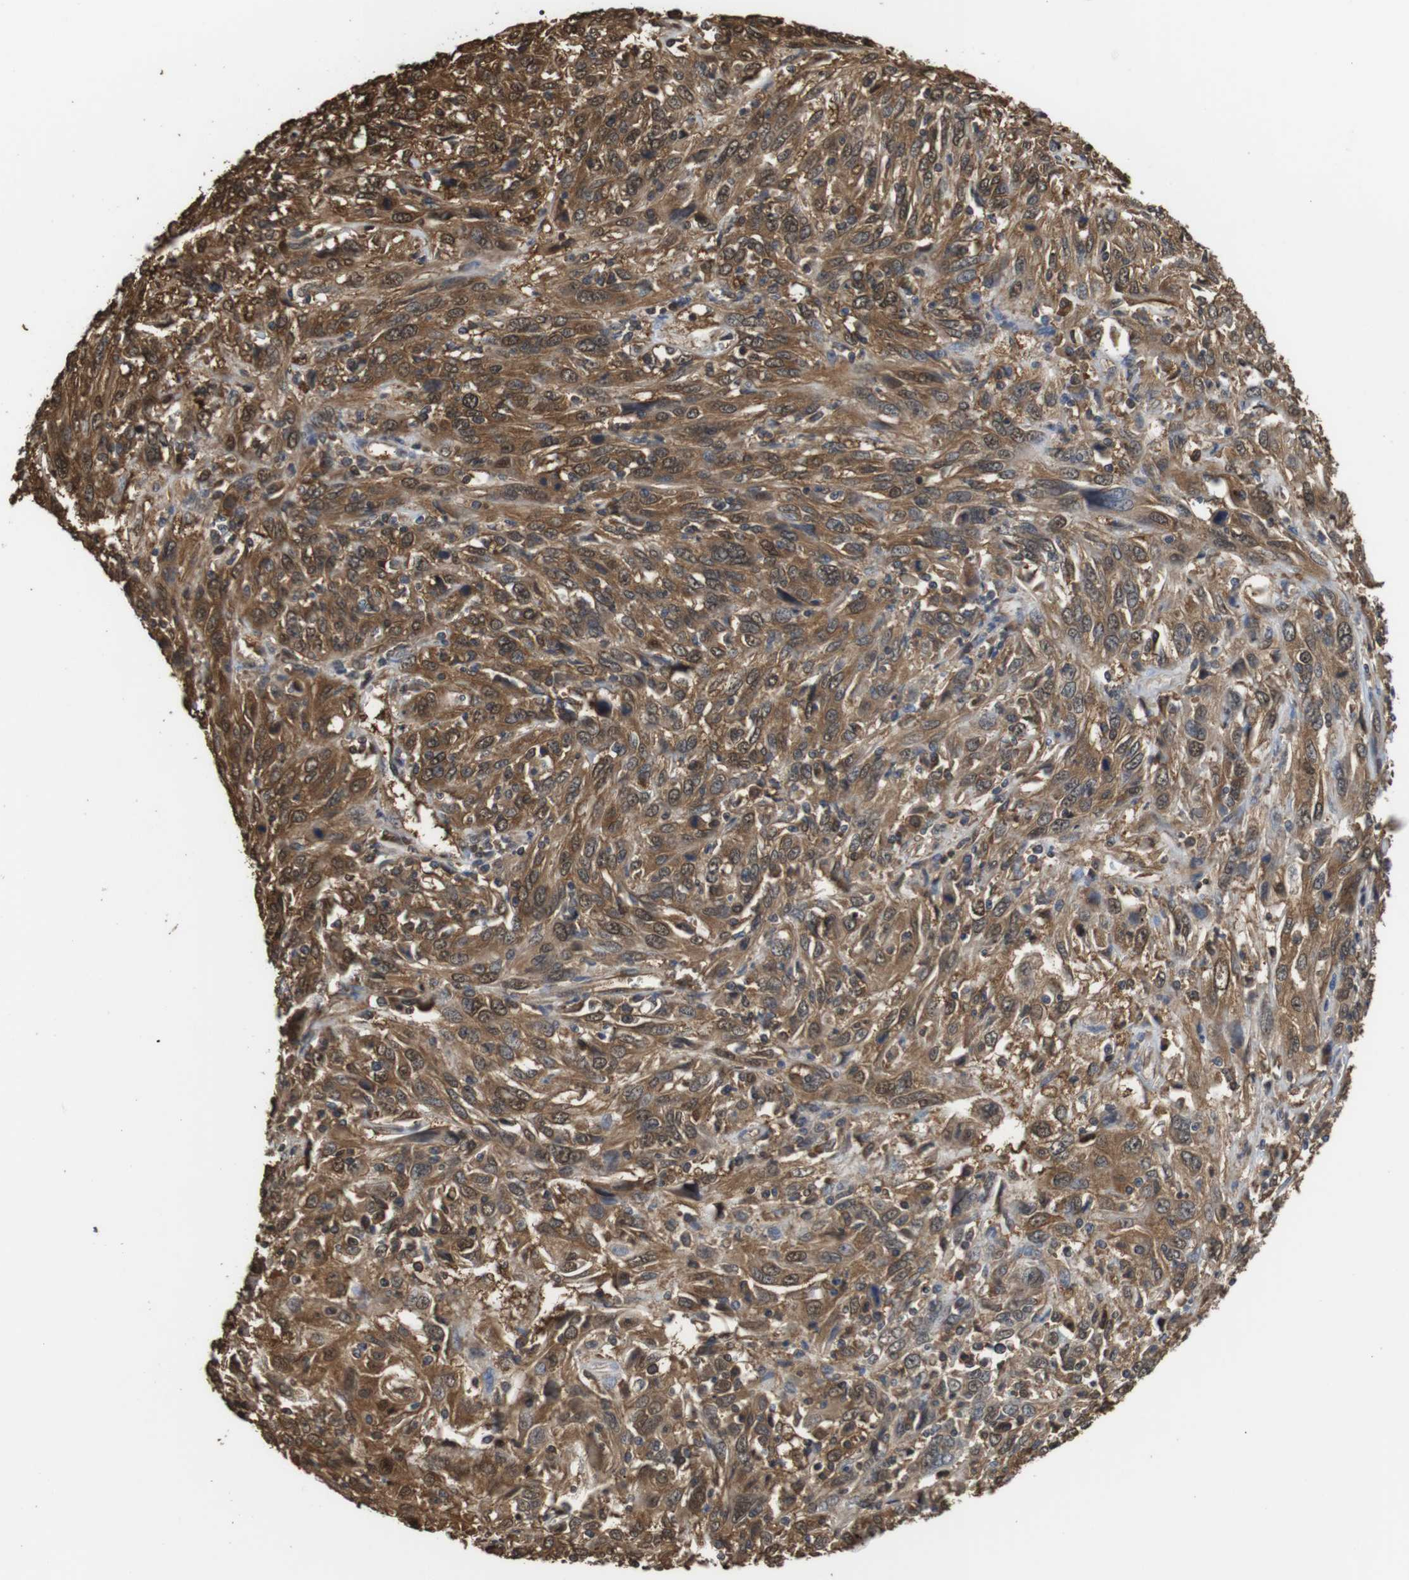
{"staining": {"intensity": "moderate", "quantity": ">75%", "location": "cytoplasmic/membranous,nuclear"}, "tissue": "cervical cancer", "cell_type": "Tumor cells", "image_type": "cancer", "snomed": [{"axis": "morphology", "description": "Squamous cell carcinoma, NOS"}, {"axis": "topography", "description": "Cervix"}], "caption": "Cervical squamous cell carcinoma tissue shows moderate cytoplasmic/membranous and nuclear staining in about >75% of tumor cells, visualized by immunohistochemistry. (DAB (3,3'-diaminobenzidine) IHC with brightfield microscopy, high magnification).", "gene": "LDHA", "patient": {"sex": "female", "age": 46}}